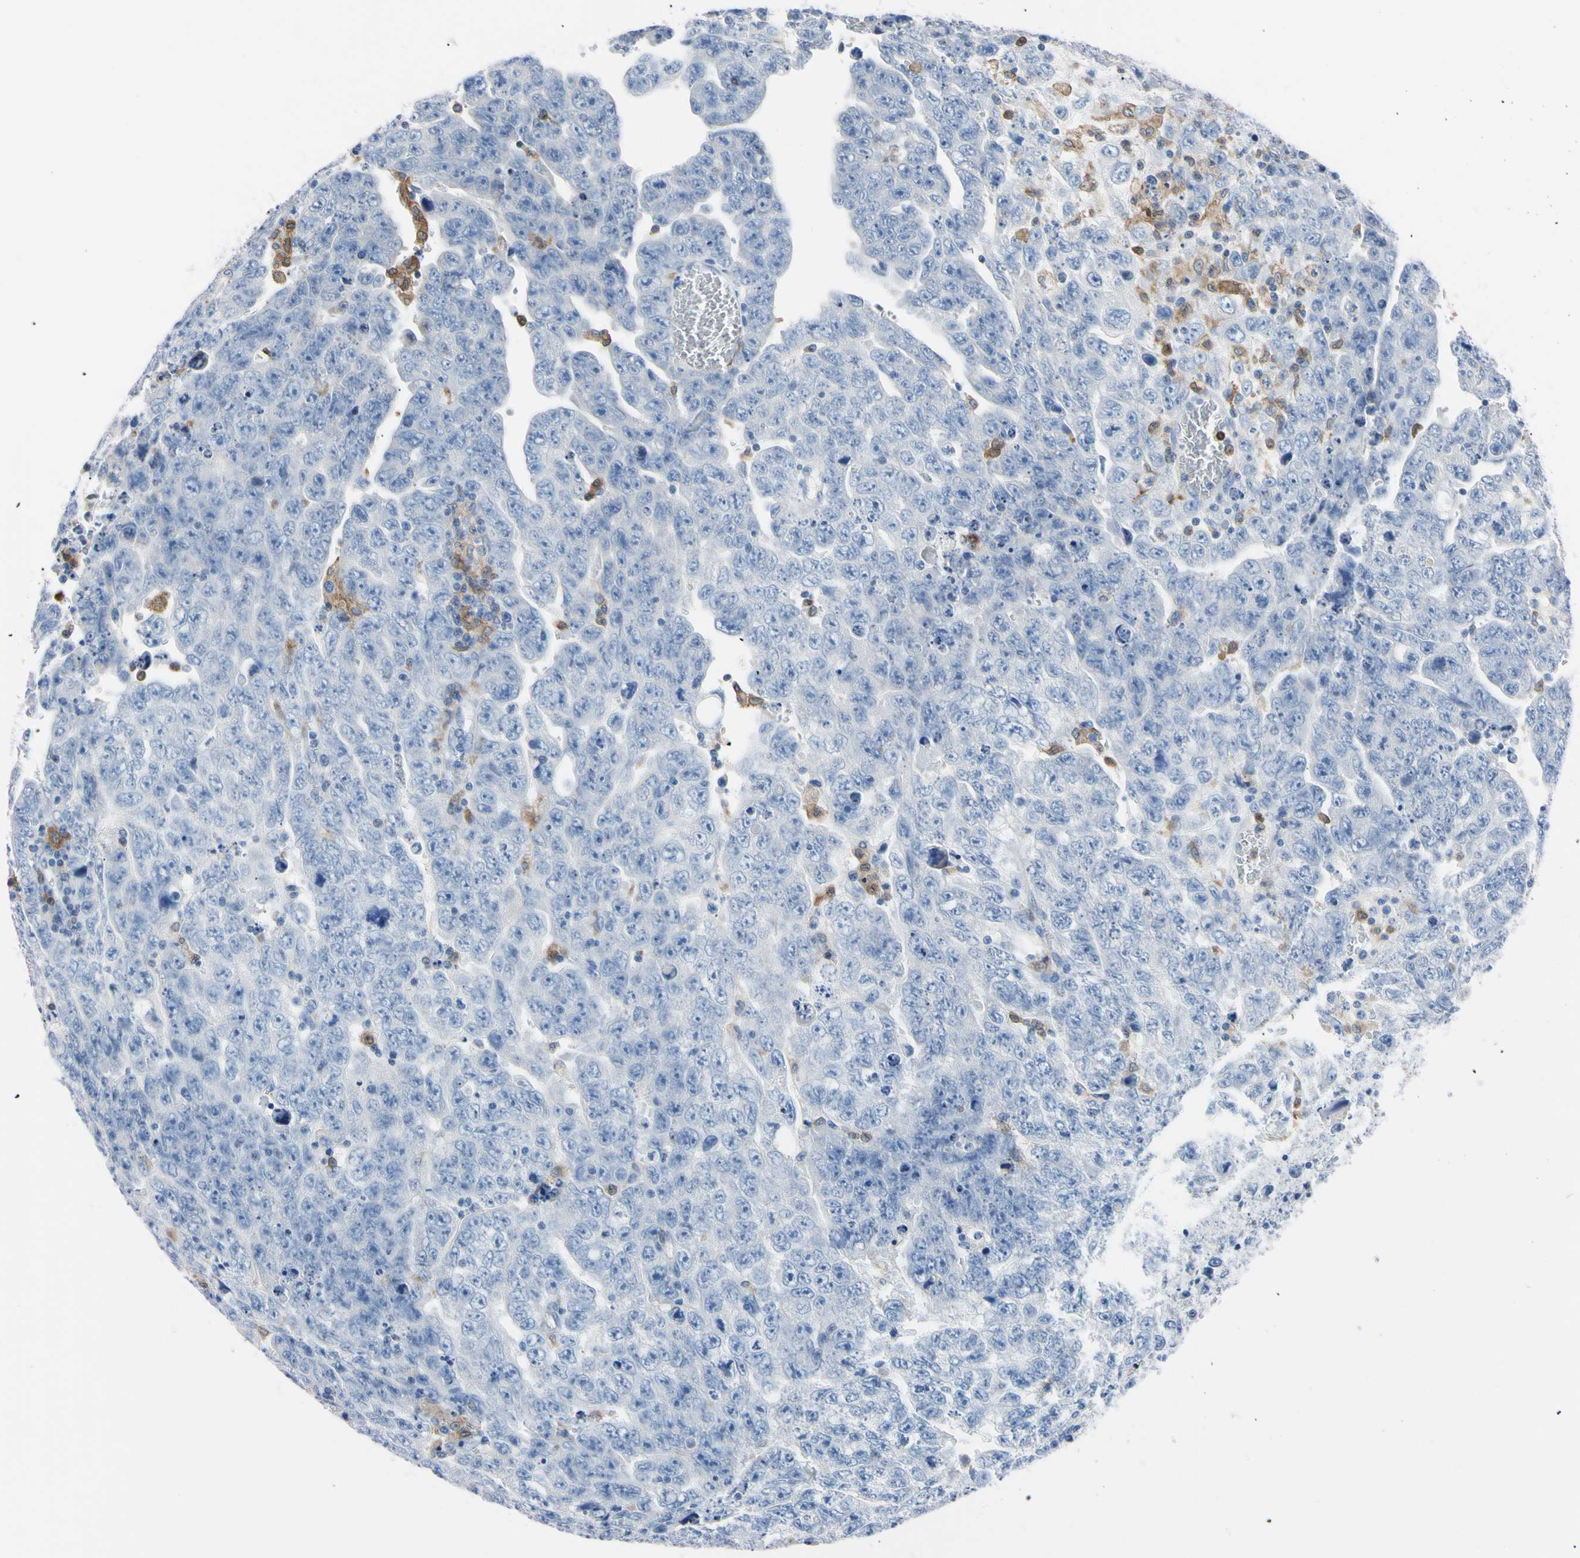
{"staining": {"intensity": "negative", "quantity": "none", "location": "none"}, "tissue": "testis cancer", "cell_type": "Tumor cells", "image_type": "cancer", "snomed": [{"axis": "morphology", "description": "Carcinoma, Embryonal, NOS"}, {"axis": "topography", "description": "Testis"}], "caption": "Immunohistochemistry of testis cancer (embryonal carcinoma) reveals no positivity in tumor cells. (Brightfield microscopy of DAB immunohistochemistry (IHC) at high magnification).", "gene": "NCF4", "patient": {"sex": "male", "age": 28}}